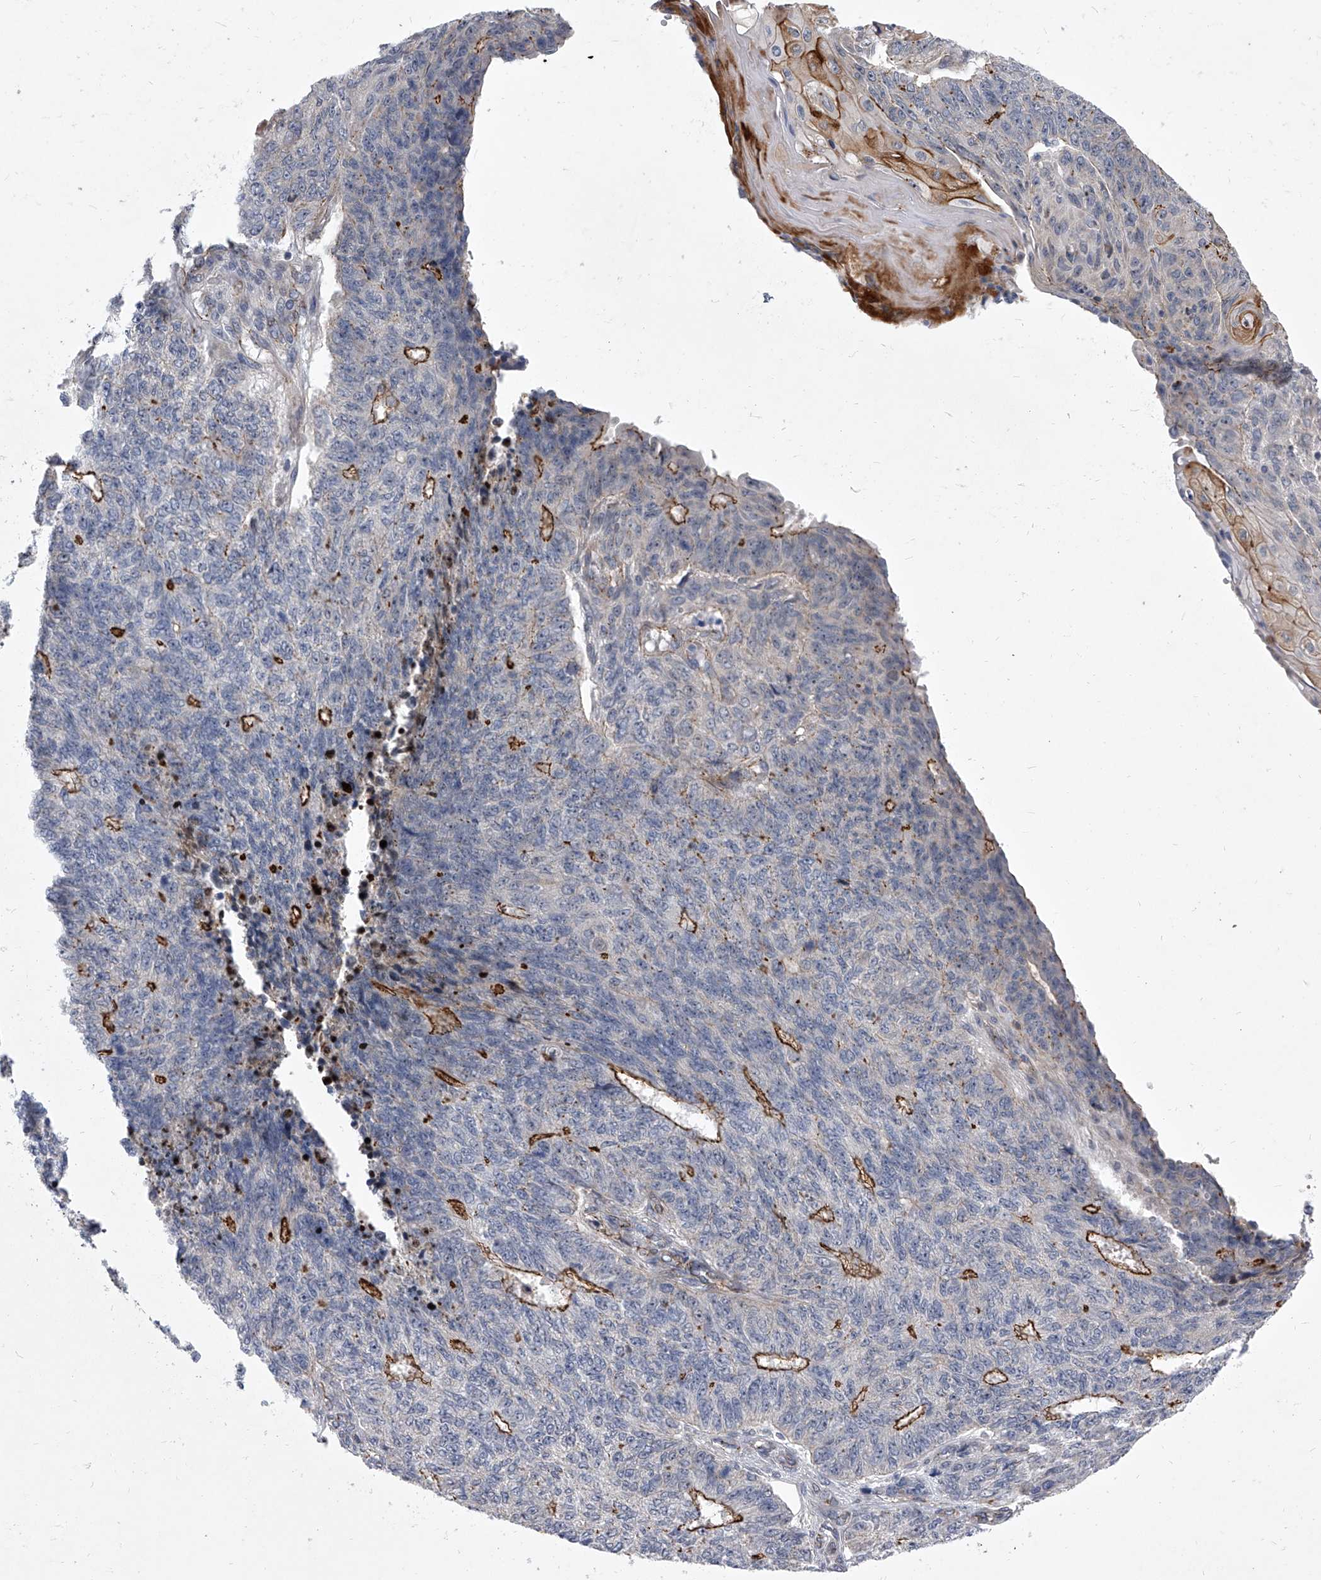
{"staining": {"intensity": "strong", "quantity": "<25%", "location": "cytoplasmic/membranous"}, "tissue": "endometrial cancer", "cell_type": "Tumor cells", "image_type": "cancer", "snomed": [{"axis": "morphology", "description": "Adenocarcinoma, NOS"}, {"axis": "topography", "description": "Endometrium"}], "caption": "Adenocarcinoma (endometrial) tissue displays strong cytoplasmic/membranous expression in approximately <25% of tumor cells, visualized by immunohistochemistry.", "gene": "MINDY4", "patient": {"sex": "female", "age": 32}}